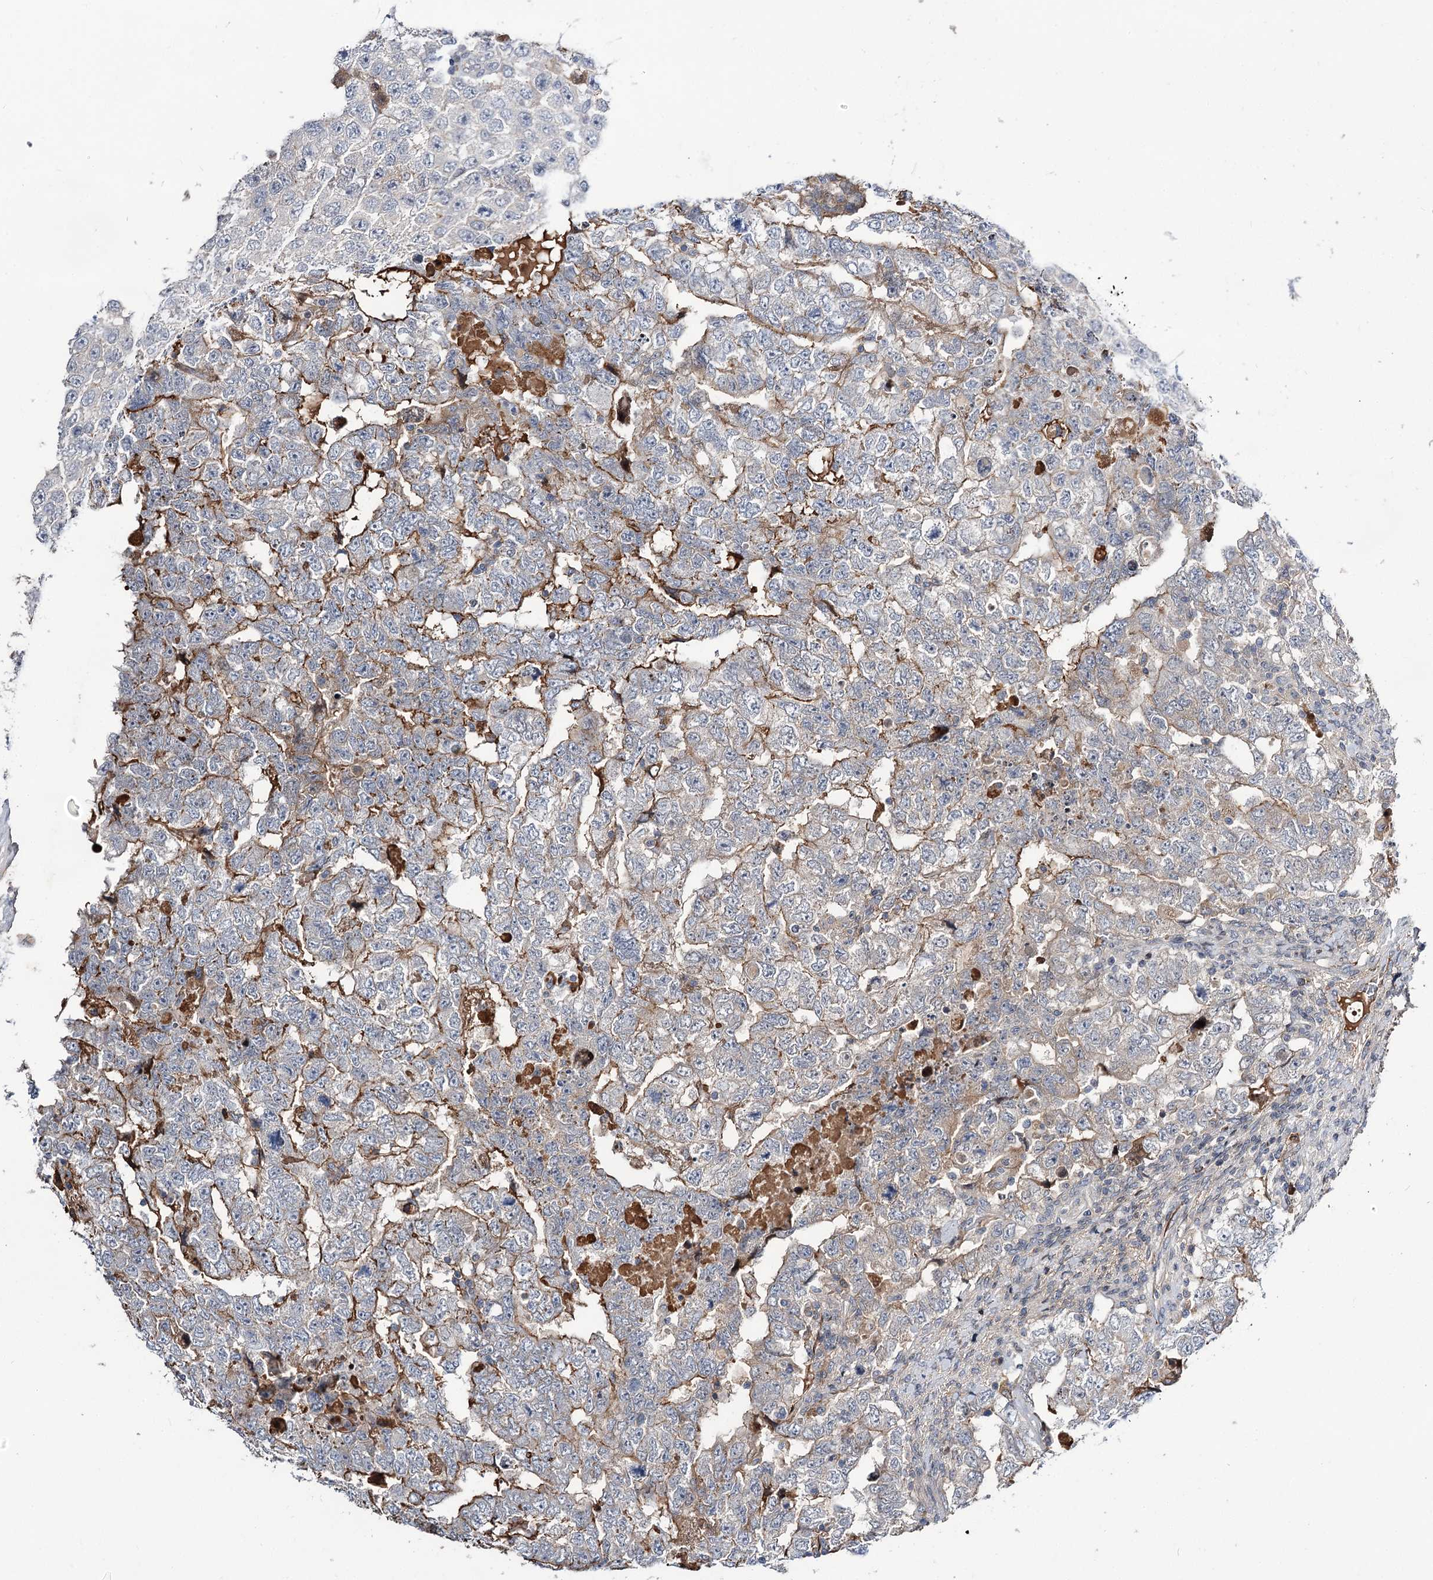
{"staining": {"intensity": "moderate", "quantity": "<25%", "location": "cytoplasmic/membranous"}, "tissue": "testis cancer", "cell_type": "Tumor cells", "image_type": "cancer", "snomed": [{"axis": "morphology", "description": "Carcinoma, Embryonal, NOS"}, {"axis": "topography", "description": "Testis"}], "caption": "Immunohistochemistry of embryonal carcinoma (testis) exhibits low levels of moderate cytoplasmic/membranous expression in approximately <25% of tumor cells. (brown staining indicates protein expression, while blue staining denotes nuclei).", "gene": "ITFG2", "patient": {"sex": "male", "age": 36}}